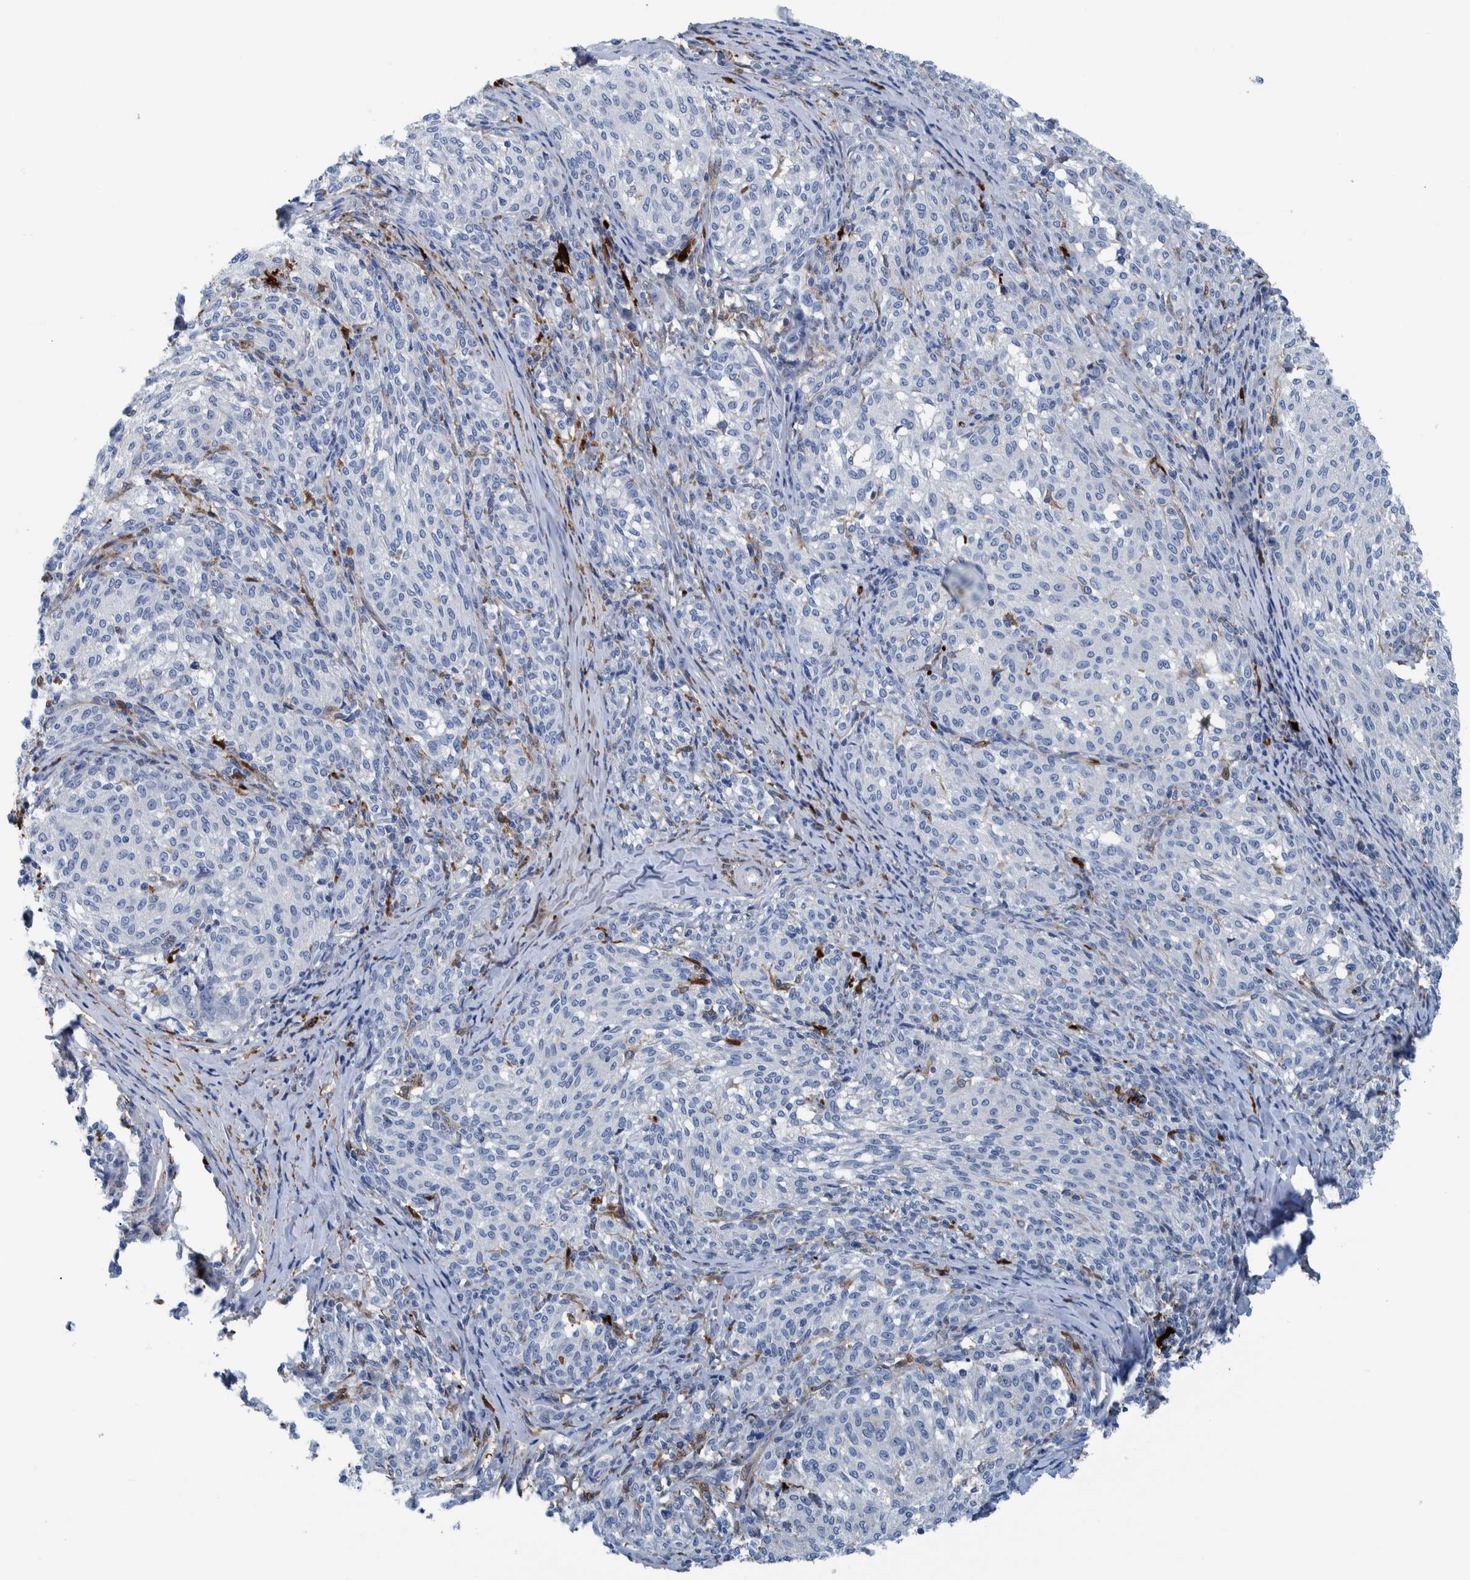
{"staining": {"intensity": "negative", "quantity": "none", "location": "none"}, "tissue": "melanoma", "cell_type": "Tumor cells", "image_type": "cancer", "snomed": [{"axis": "morphology", "description": "Malignant melanoma, NOS"}, {"axis": "topography", "description": "Skin"}], "caption": "Immunohistochemistry histopathology image of human melanoma stained for a protein (brown), which shows no positivity in tumor cells.", "gene": "IDO1", "patient": {"sex": "female", "age": 72}}